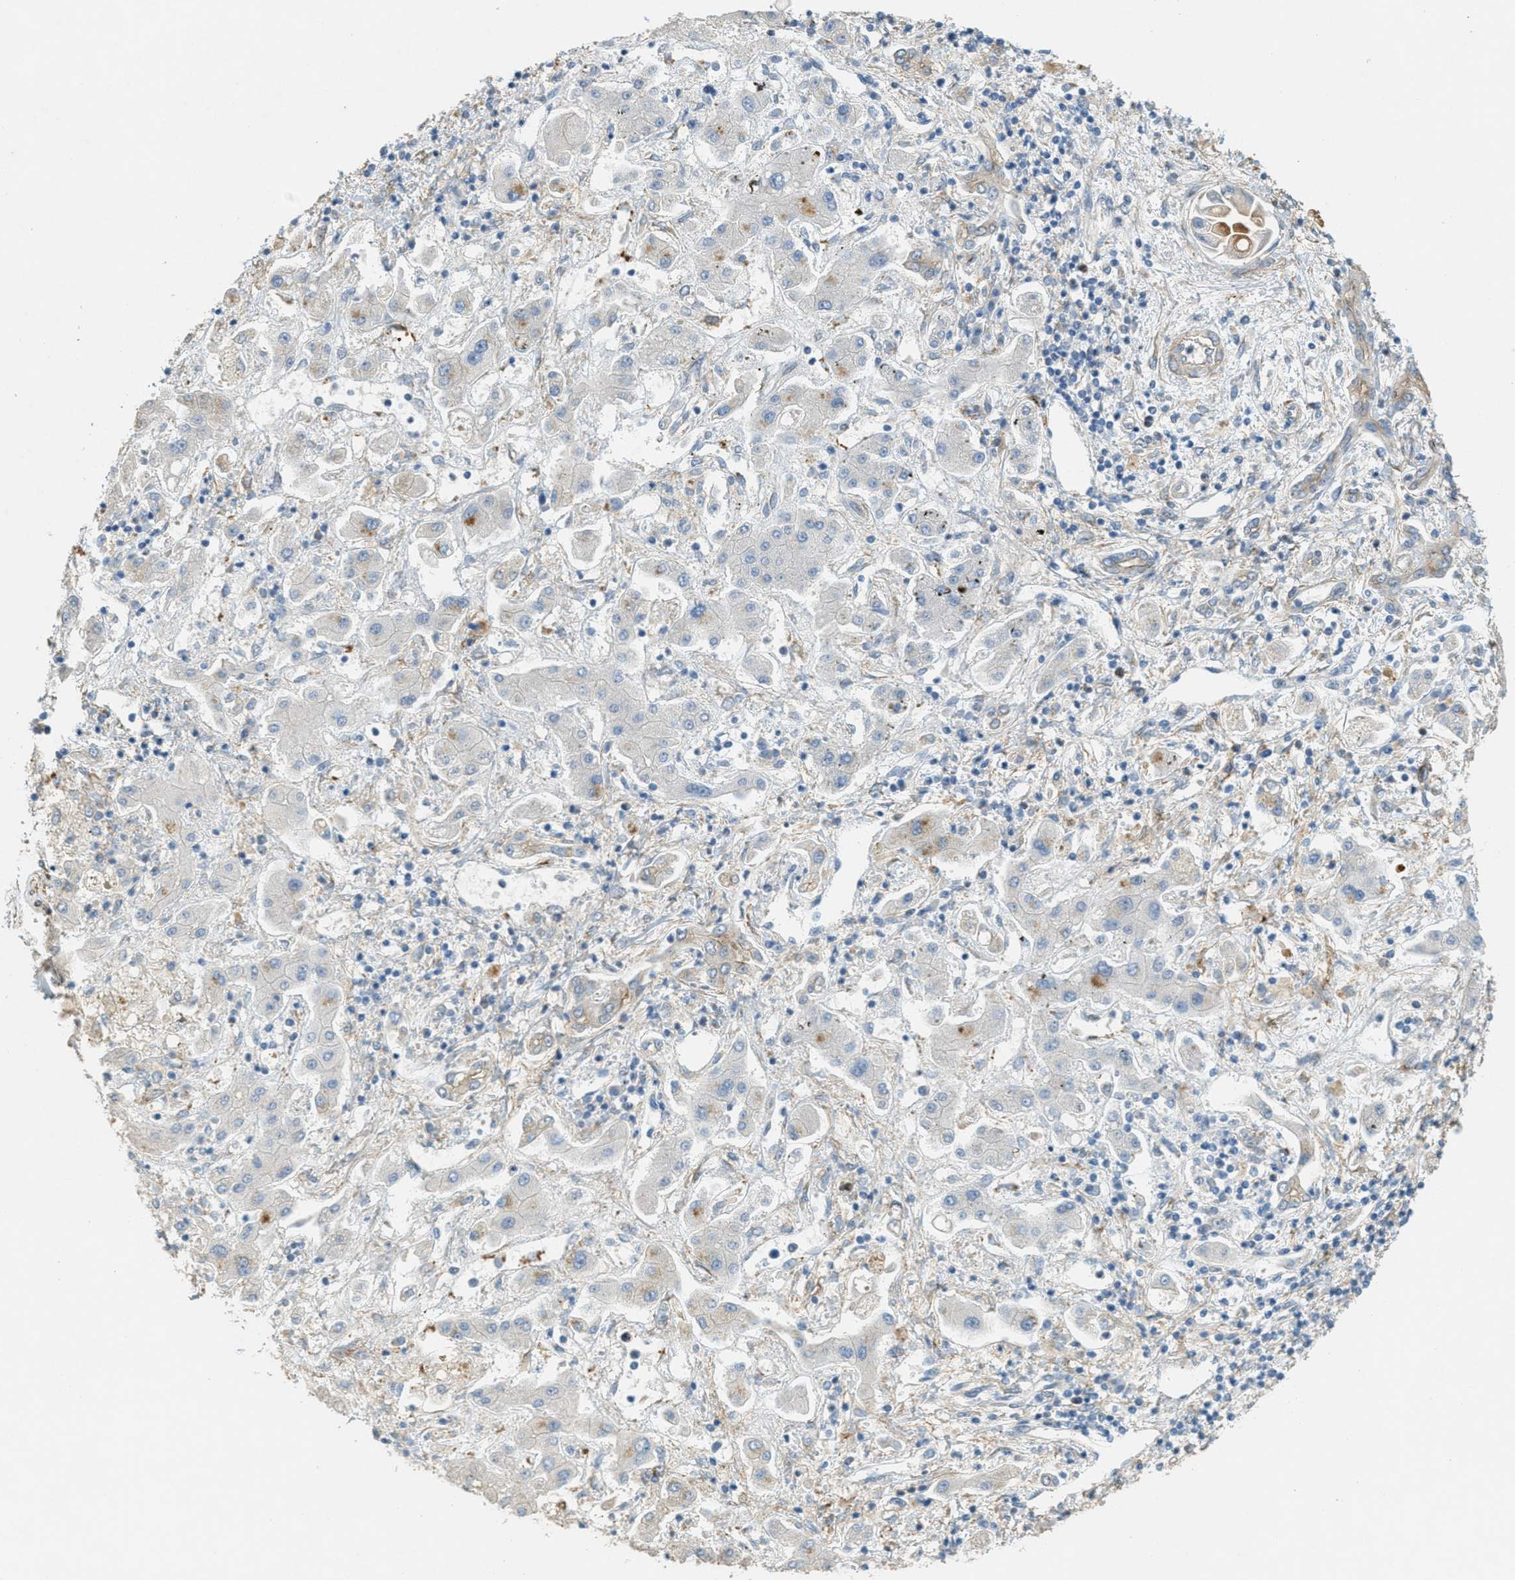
{"staining": {"intensity": "weak", "quantity": "<25%", "location": "cytoplasmic/membranous"}, "tissue": "liver cancer", "cell_type": "Tumor cells", "image_type": "cancer", "snomed": [{"axis": "morphology", "description": "Cholangiocarcinoma"}, {"axis": "topography", "description": "Liver"}], "caption": "Liver cholangiocarcinoma stained for a protein using immunohistochemistry (IHC) displays no expression tumor cells.", "gene": "ADCY5", "patient": {"sex": "male", "age": 50}}